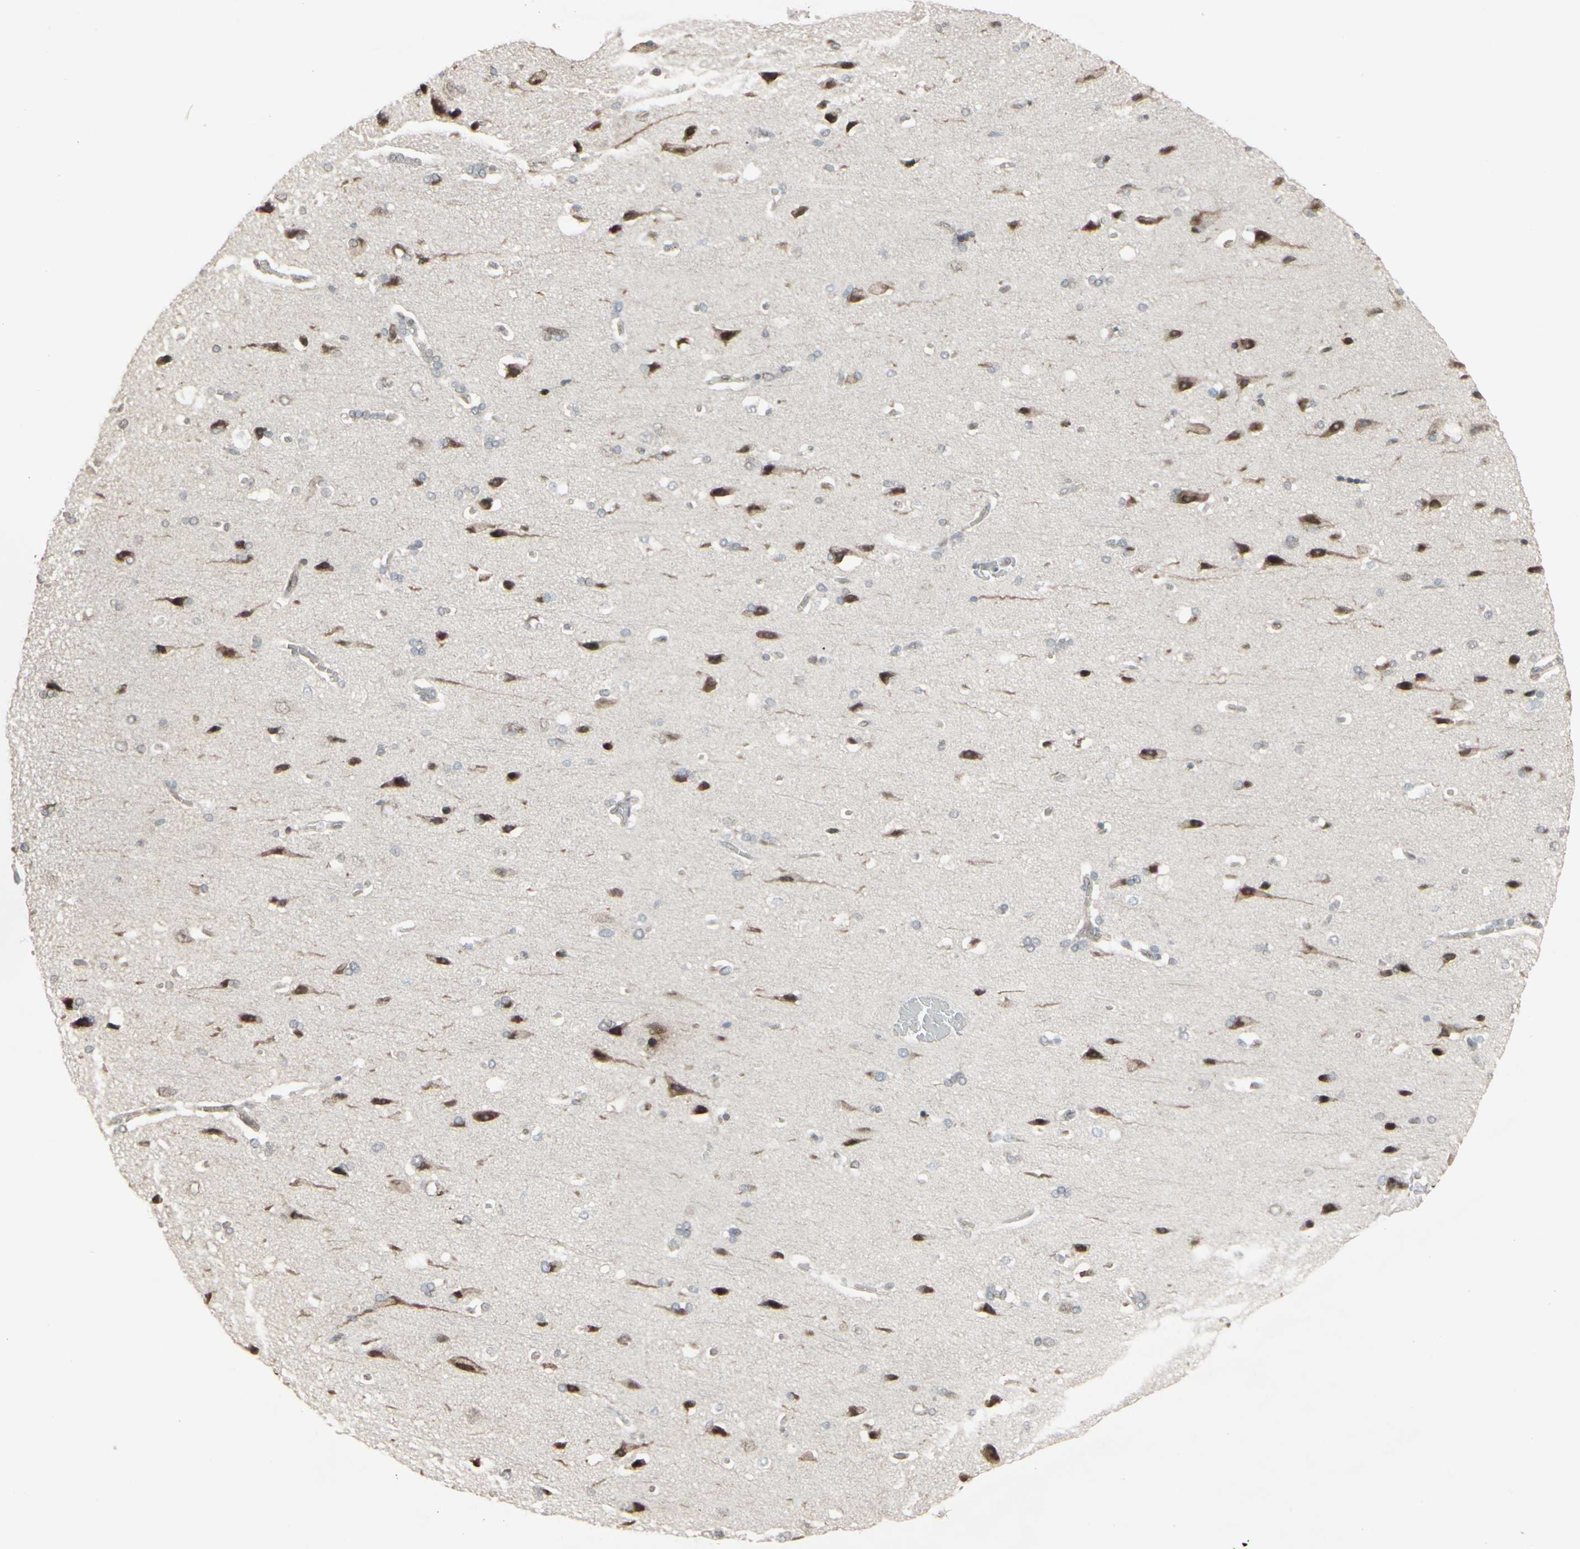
{"staining": {"intensity": "negative", "quantity": "none", "location": "none"}, "tissue": "cerebral cortex", "cell_type": "Endothelial cells", "image_type": "normal", "snomed": [{"axis": "morphology", "description": "Normal tissue, NOS"}, {"axis": "topography", "description": "Cerebral cortex"}], "caption": "Histopathology image shows no significant protein staining in endothelial cells of unremarkable cerebral cortex. (Brightfield microscopy of DAB immunohistochemistry at high magnification).", "gene": "CD33", "patient": {"sex": "male", "age": 62}}